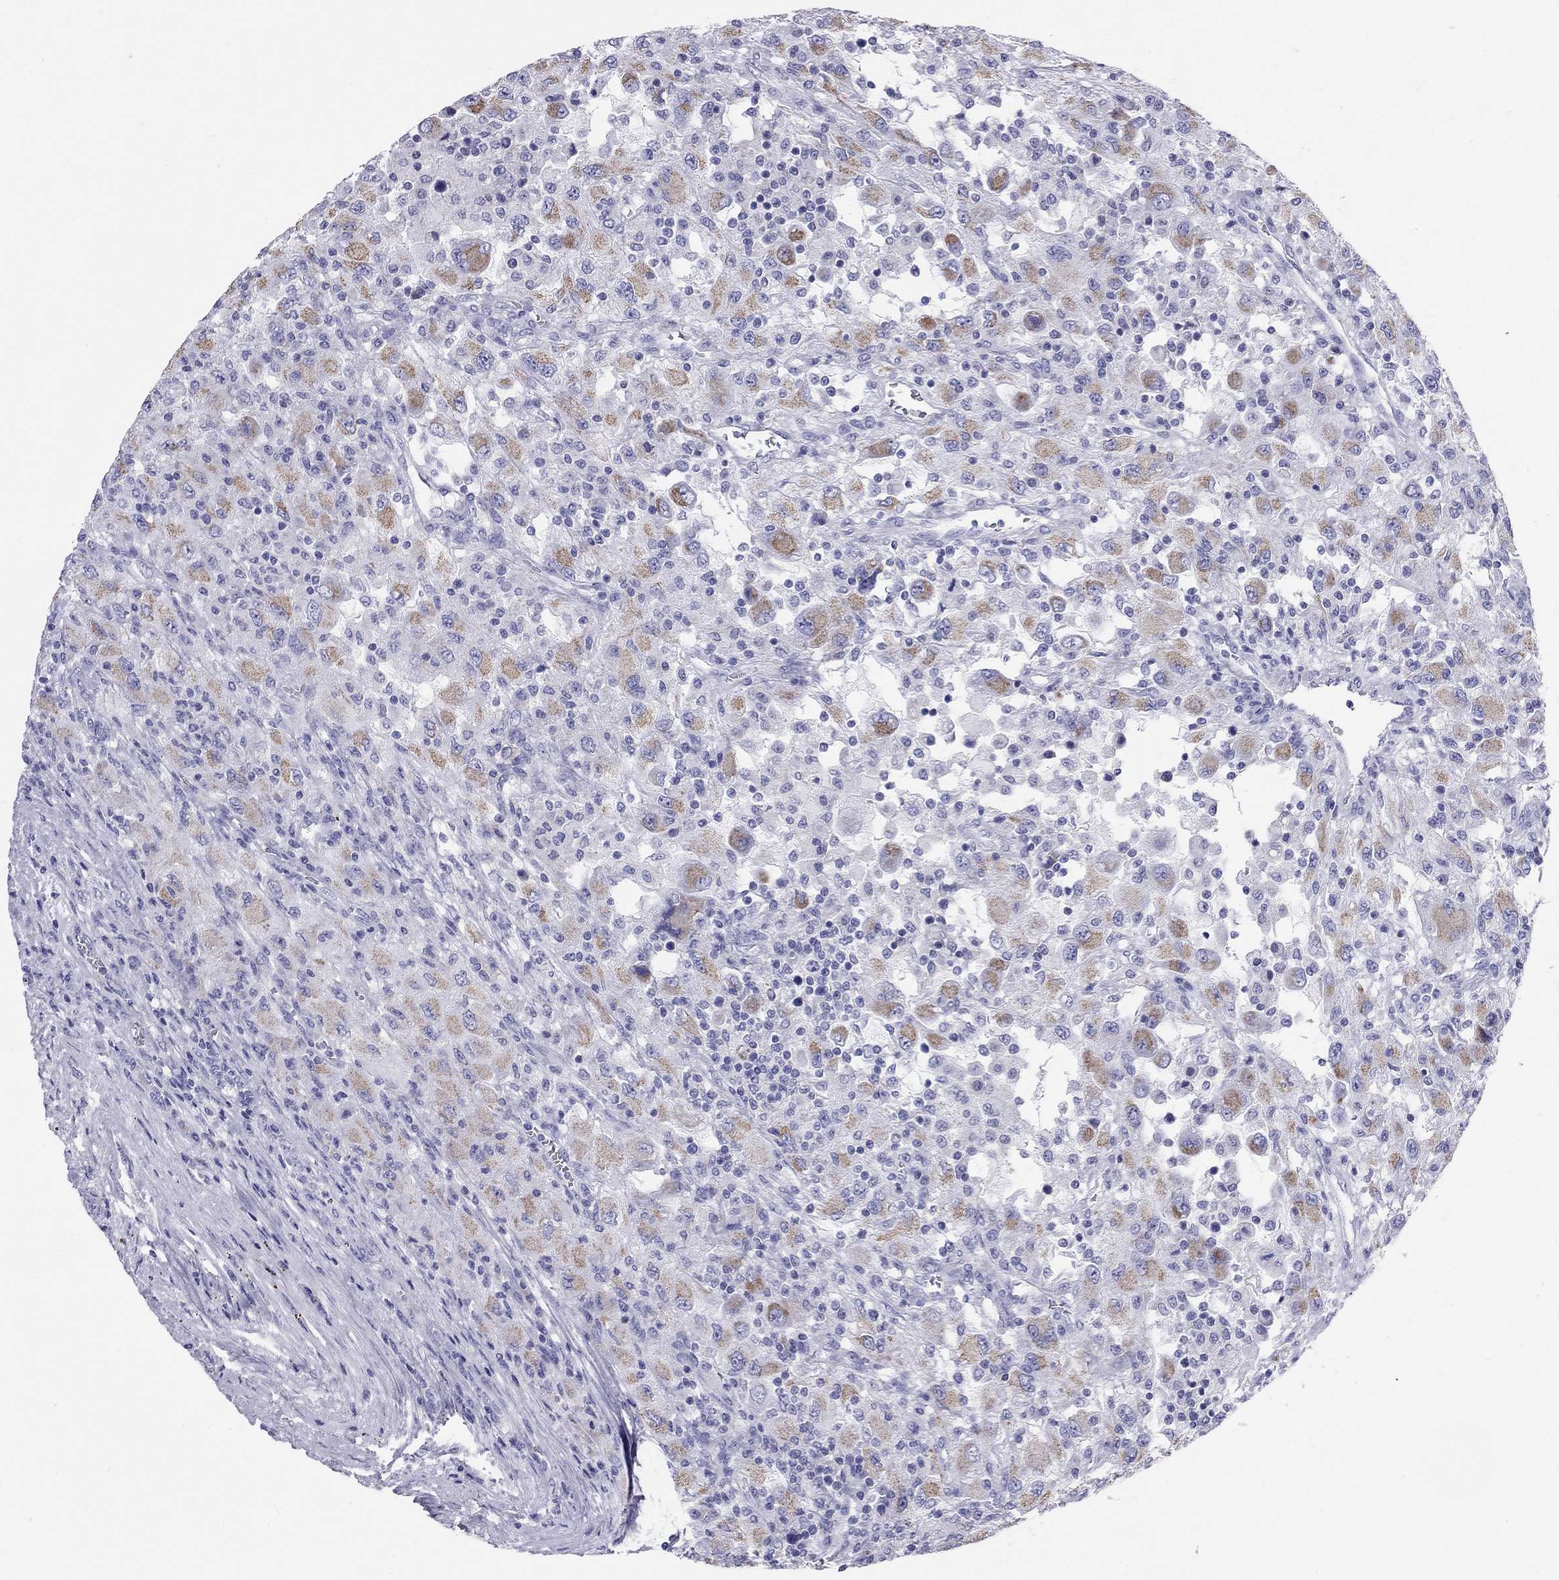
{"staining": {"intensity": "moderate", "quantity": "<25%", "location": "cytoplasmic/membranous"}, "tissue": "renal cancer", "cell_type": "Tumor cells", "image_type": "cancer", "snomed": [{"axis": "morphology", "description": "Adenocarcinoma, NOS"}, {"axis": "topography", "description": "Kidney"}], "caption": "Tumor cells demonstrate low levels of moderate cytoplasmic/membranous expression in about <25% of cells in human renal cancer.", "gene": "DPY19L2", "patient": {"sex": "female", "age": 67}}